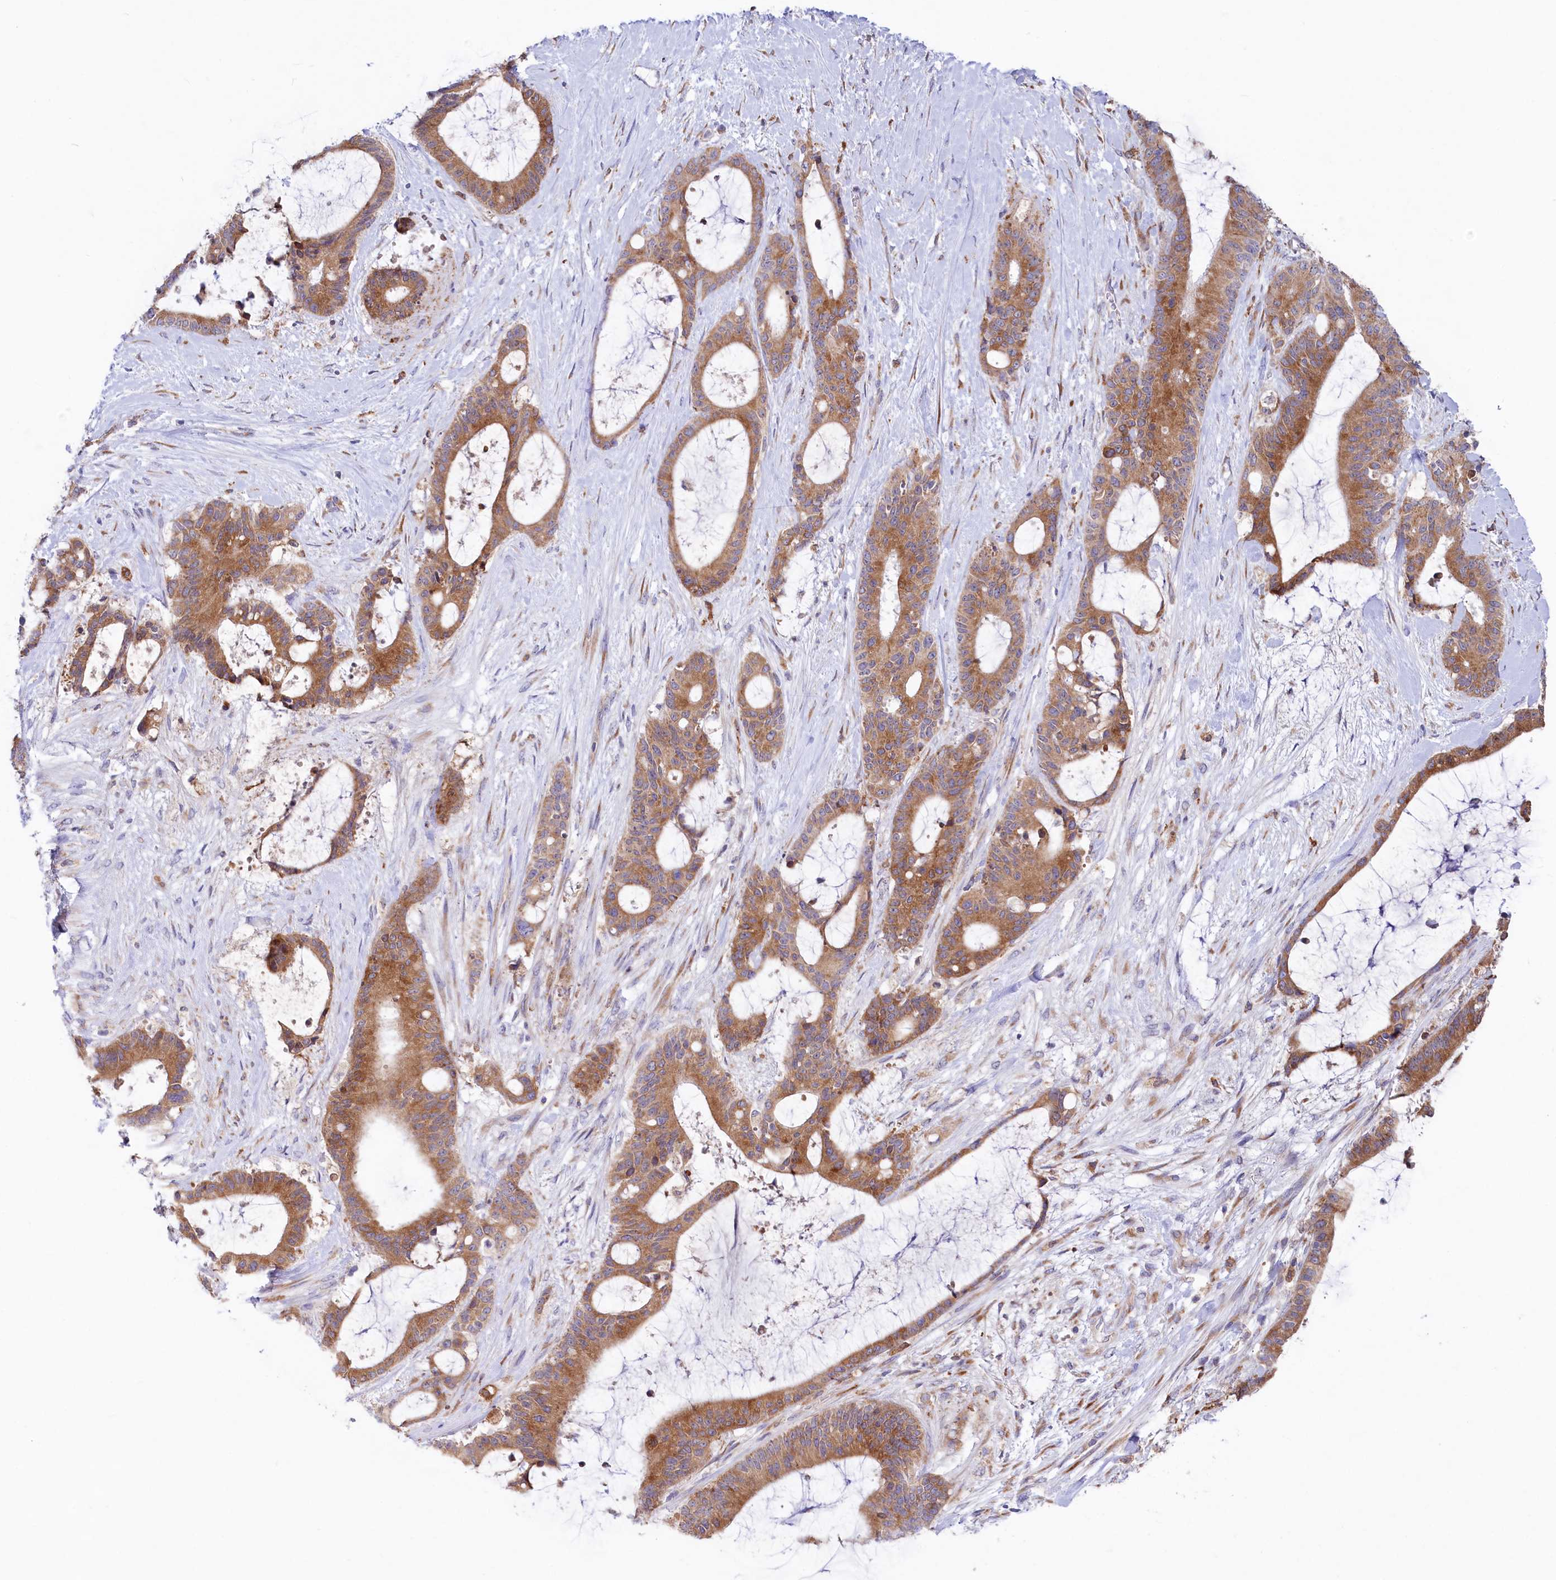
{"staining": {"intensity": "moderate", "quantity": ">75%", "location": "cytoplasmic/membranous"}, "tissue": "liver cancer", "cell_type": "Tumor cells", "image_type": "cancer", "snomed": [{"axis": "morphology", "description": "Normal tissue, NOS"}, {"axis": "morphology", "description": "Cholangiocarcinoma"}, {"axis": "topography", "description": "Liver"}, {"axis": "topography", "description": "Peripheral nerve tissue"}], "caption": "Immunohistochemical staining of human cholangiocarcinoma (liver) demonstrates moderate cytoplasmic/membranous protein staining in approximately >75% of tumor cells. (DAB IHC, brown staining for protein, blue staining for nuclei).", "gene": "CHID1", "patient": {"sex": "female", "age": 73}}